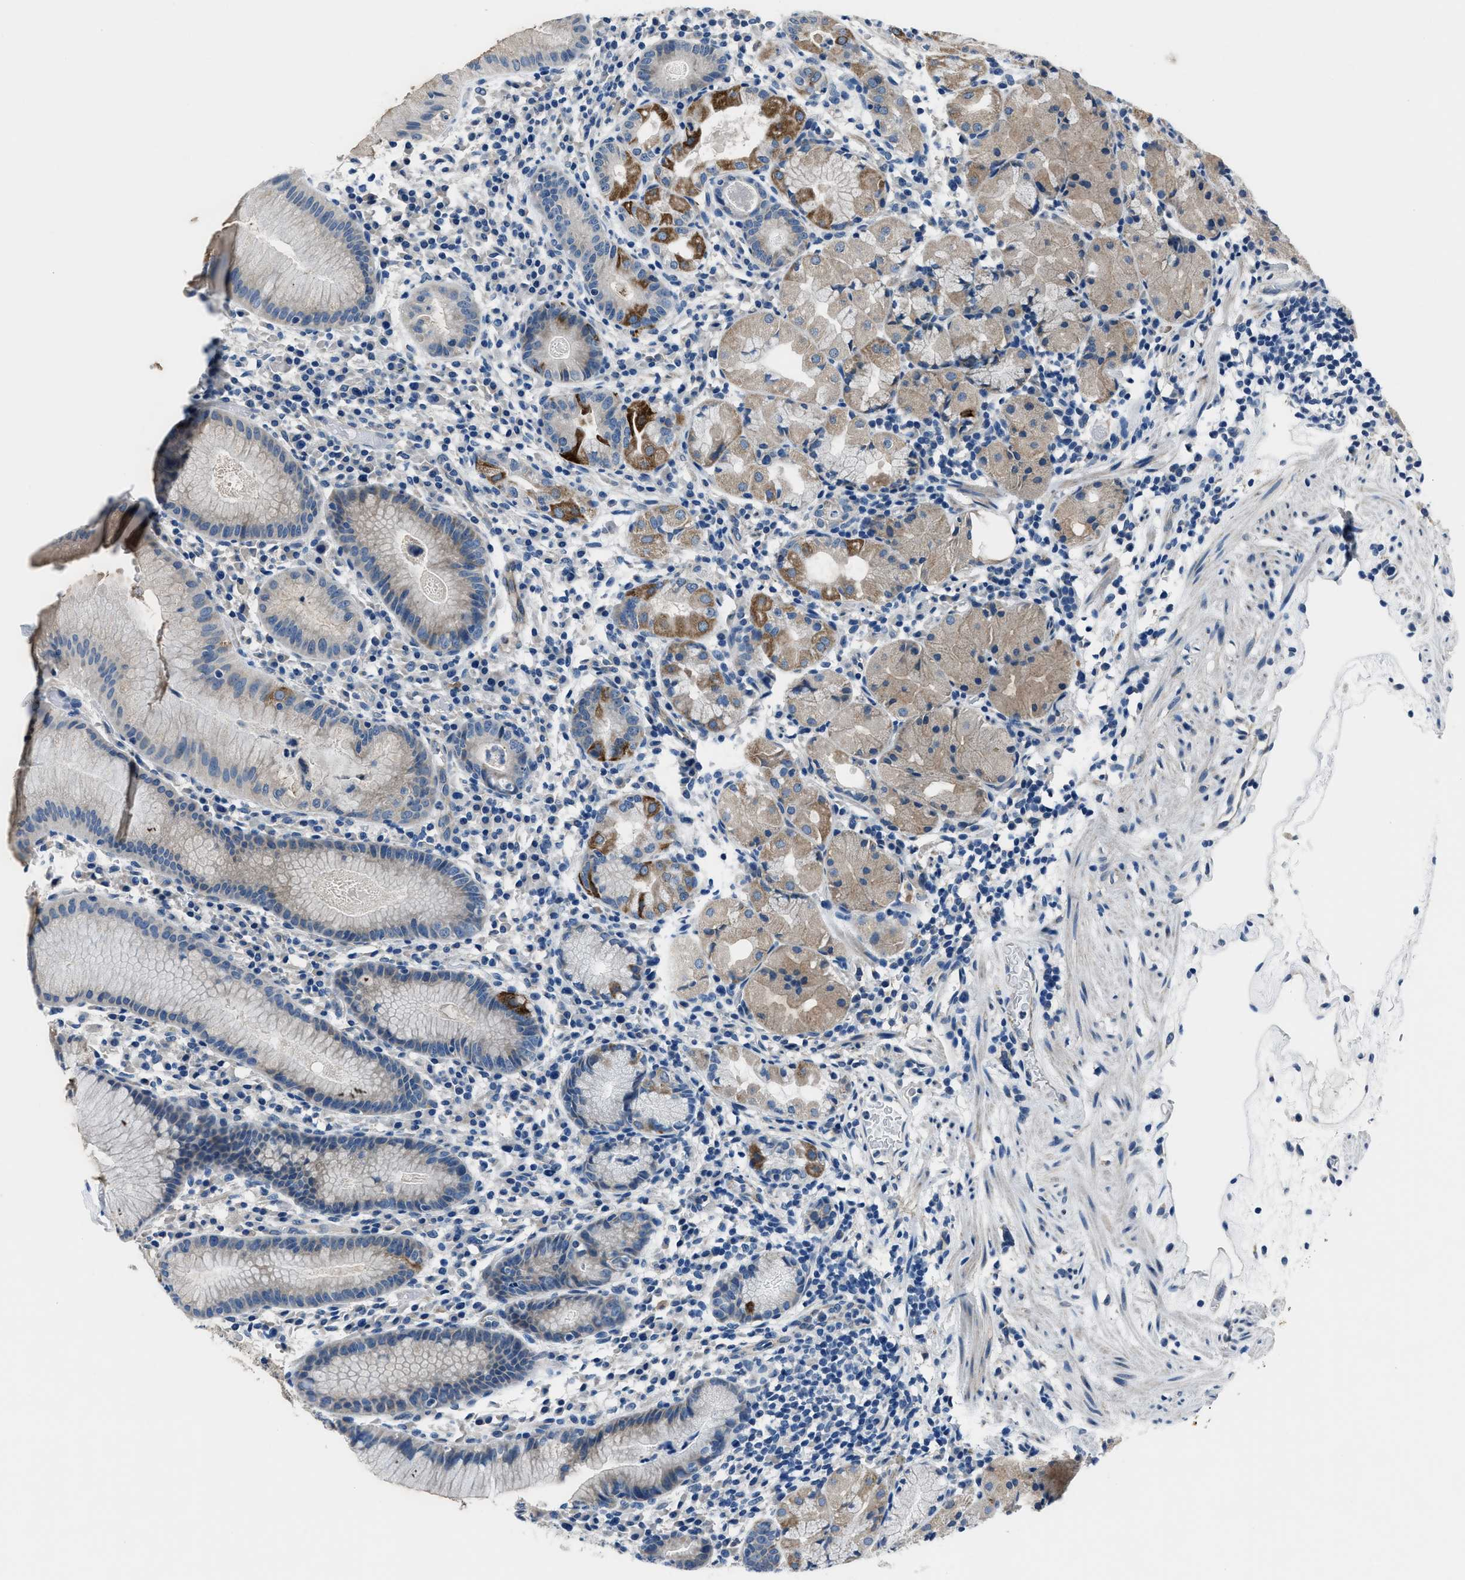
{"staining": {"intensity": "moderate", "quantity": "<25%", "location": "cytoplasmic/membranous"}, "tissue": "stomach", "cell_type": "Glandular cells", "image_type": "normal", "snomed": [{"axis": "morphology", "description": "Normal tissue, NOS"}, {"axis": "topography", "description": "Stomach"}, {"axis": "topography", "description": "Stomach, lower"}], "caption": "Human stomach stained for a protein (brown) exhibits moderate cytoplasmic/membranous positive staining in approximately <25% of glandular cells.", "gene": "GJA3", "patient": {"sex": "female", "age": 75}}